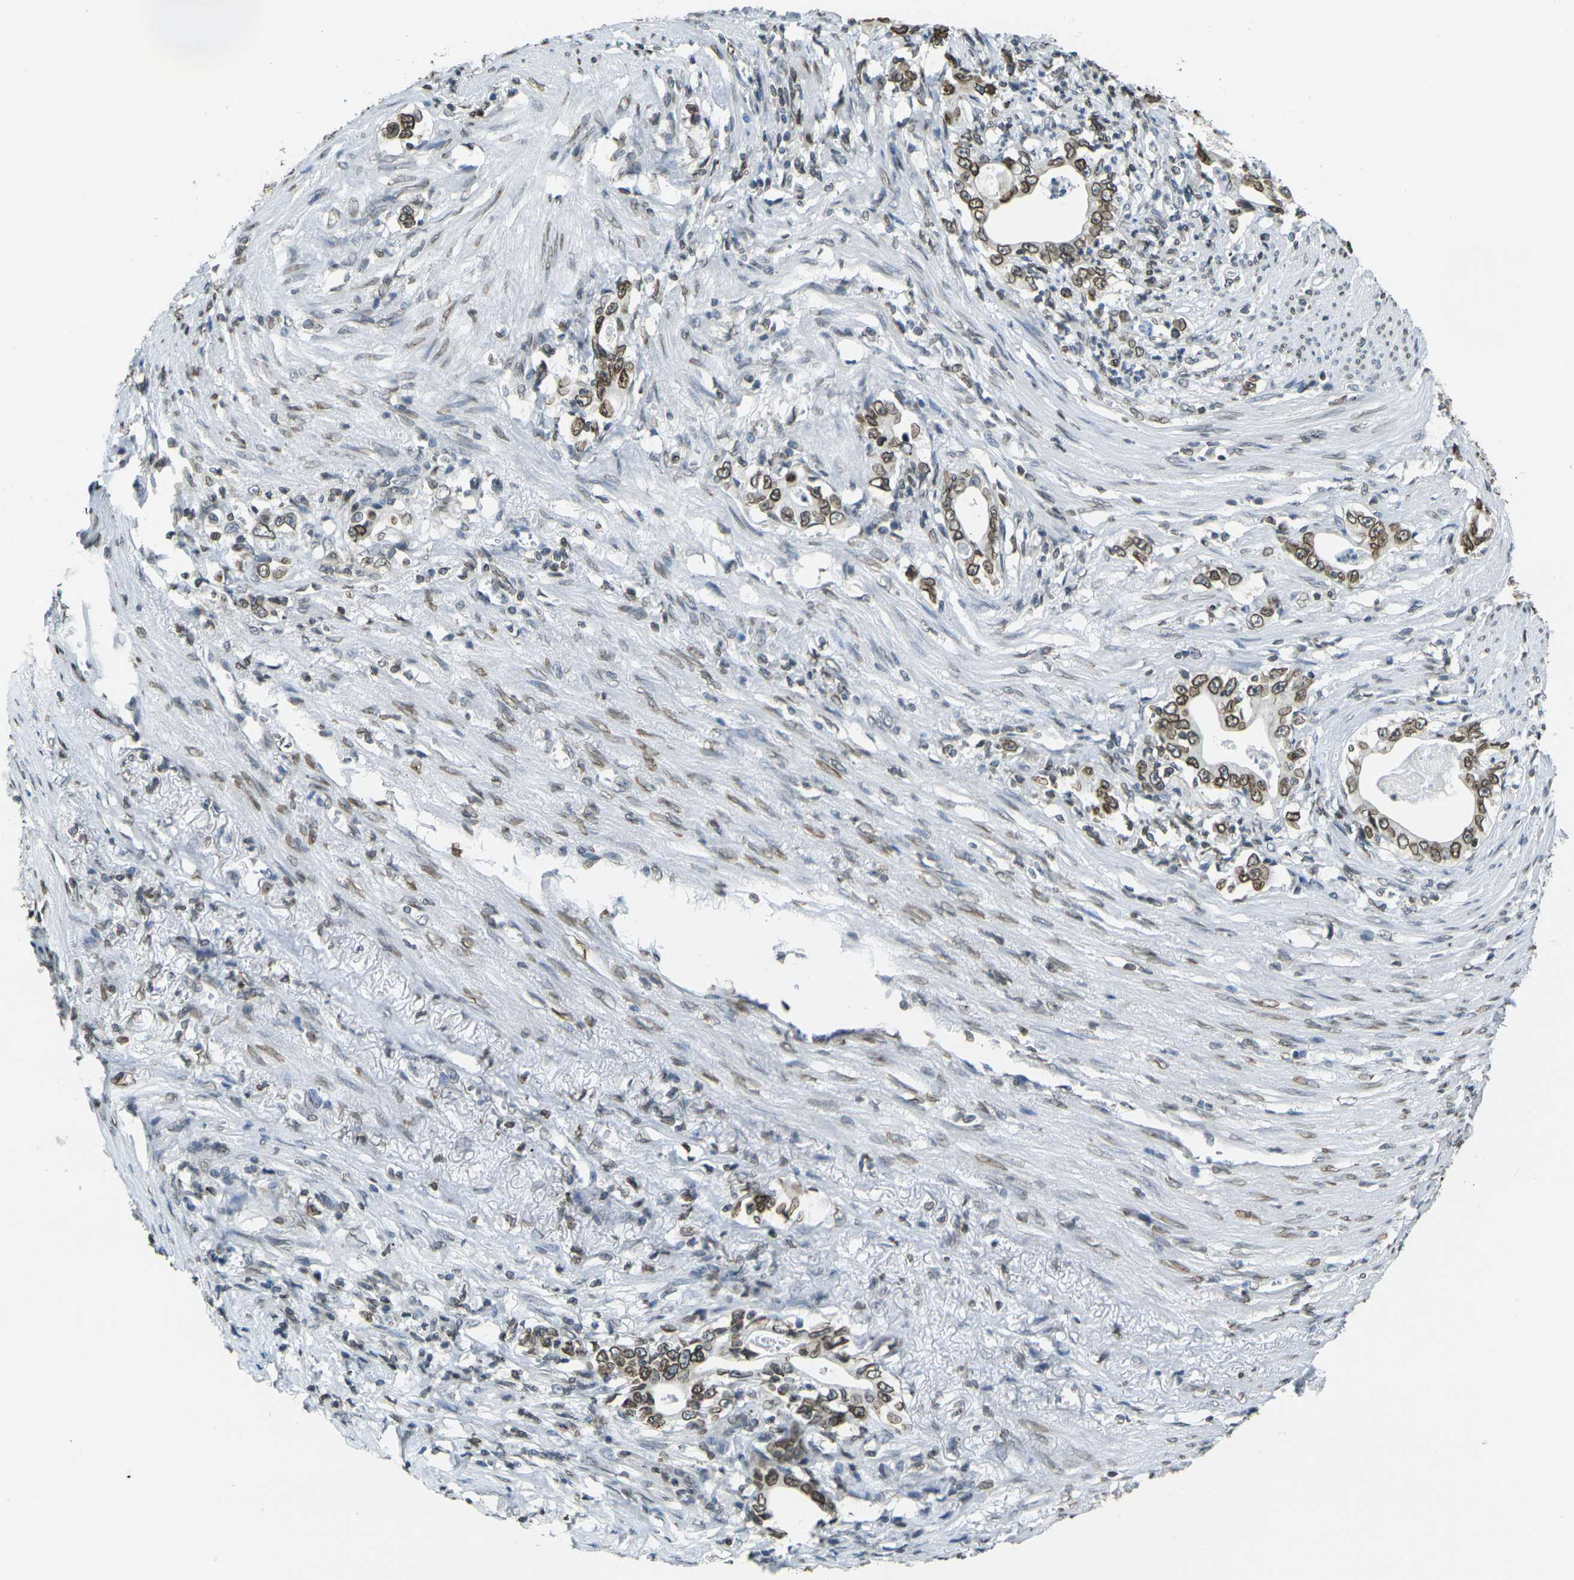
{"staining": {"intensity": "strong", "quantity": ">75%", "location": "cytoplasmic/membranous,nuclear"}, "tissue": "stomach cancer", "cell_type": "Tumor cells", "image_type": "cancer", "snomed": [{"axis": "morphology", "description": "Adenocarcinoma, NOS"}, {"axis": "topography", "description": "Stomach, lower"}], "caption": "Immunohistochemistry (IHC) (DAB (3,3'-diaminobenzidine)) staining of stomach cancer (adenocarcinoma) displays strong cytoplasmic/membranous and nuclear protein positivity in approximately >75% of tumor cells.", "gene": "BRDT", "patient": {"sex": "female", "age": 72}}